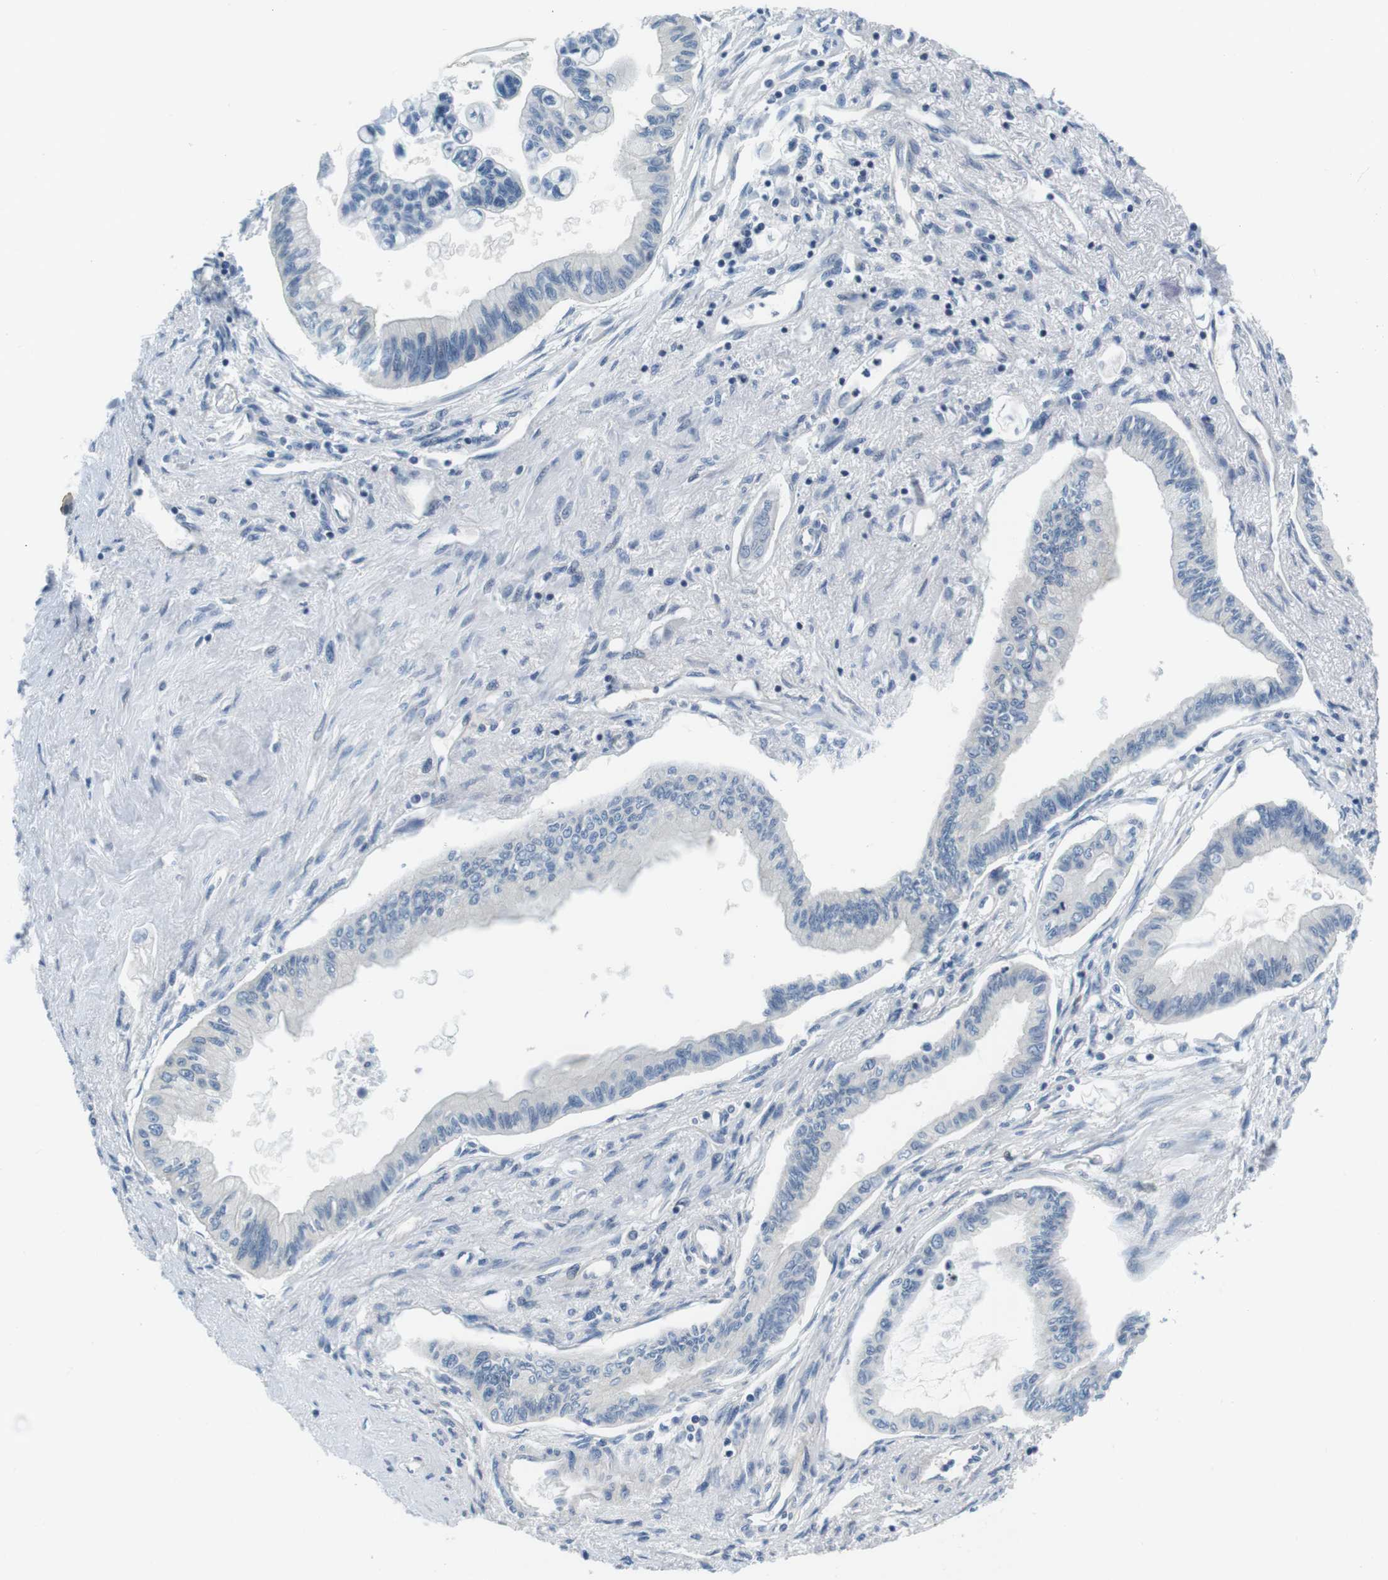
{"staining": {"intensity": "negative", "quantity": "none", "location": "none"}, "tissue": "pancreatic cancer", "cell_type": "Tumor cells", "image_type": "cancer", "snomed": [{"axis": "morphology", "description": "Adenocarcinoma, NOS"}, {"axis": "topography", "description": "Pancreas"}], "caption": "High power microscopy micrograph of an immunohistochemistry image of pancreatic adenocarcinoma, revealing no significant positivity in tumor cells.", "gene": "KCNJ5", "patient": {"sex": "female", "age": 77}}